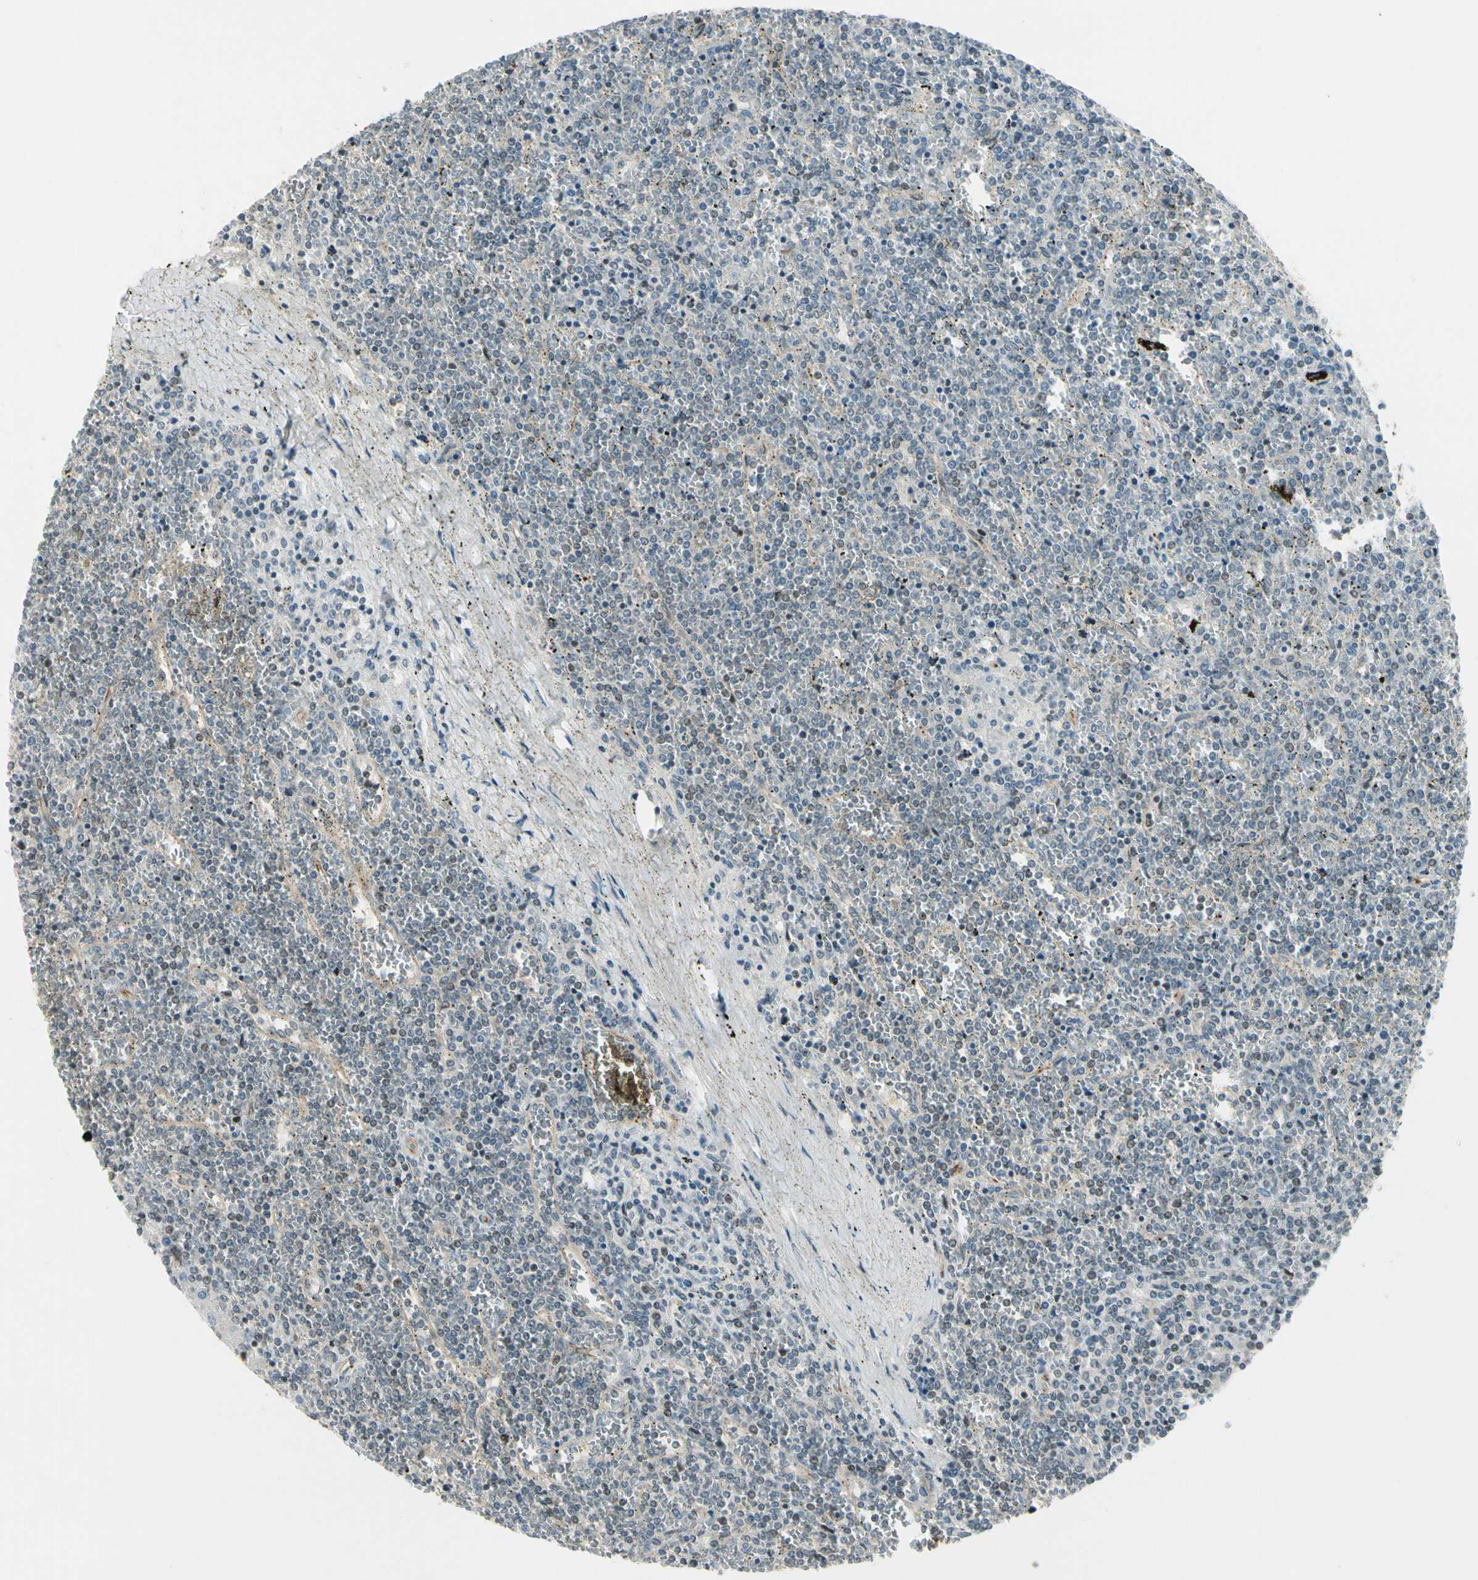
{"staining": {"intensity": "negative", "quantity": "none", "location": "none"}, "tissue": "lymphoma", "cell_type": "Tumor cells", "image_type": "cancer", "snomed": [{"axis": "morphology", "description": "Malignant lymphoma, non-Hodgkin's type, Low grade"}, {"axis": "topography", "description": "Spleen"}], "caption": "The image displays no significant staining in tumor cells of low-grade malignant lymphoma, non-Hodgkin's type.", "gene": "SVBP", "patient": {"sex": "female", "age": 19}}